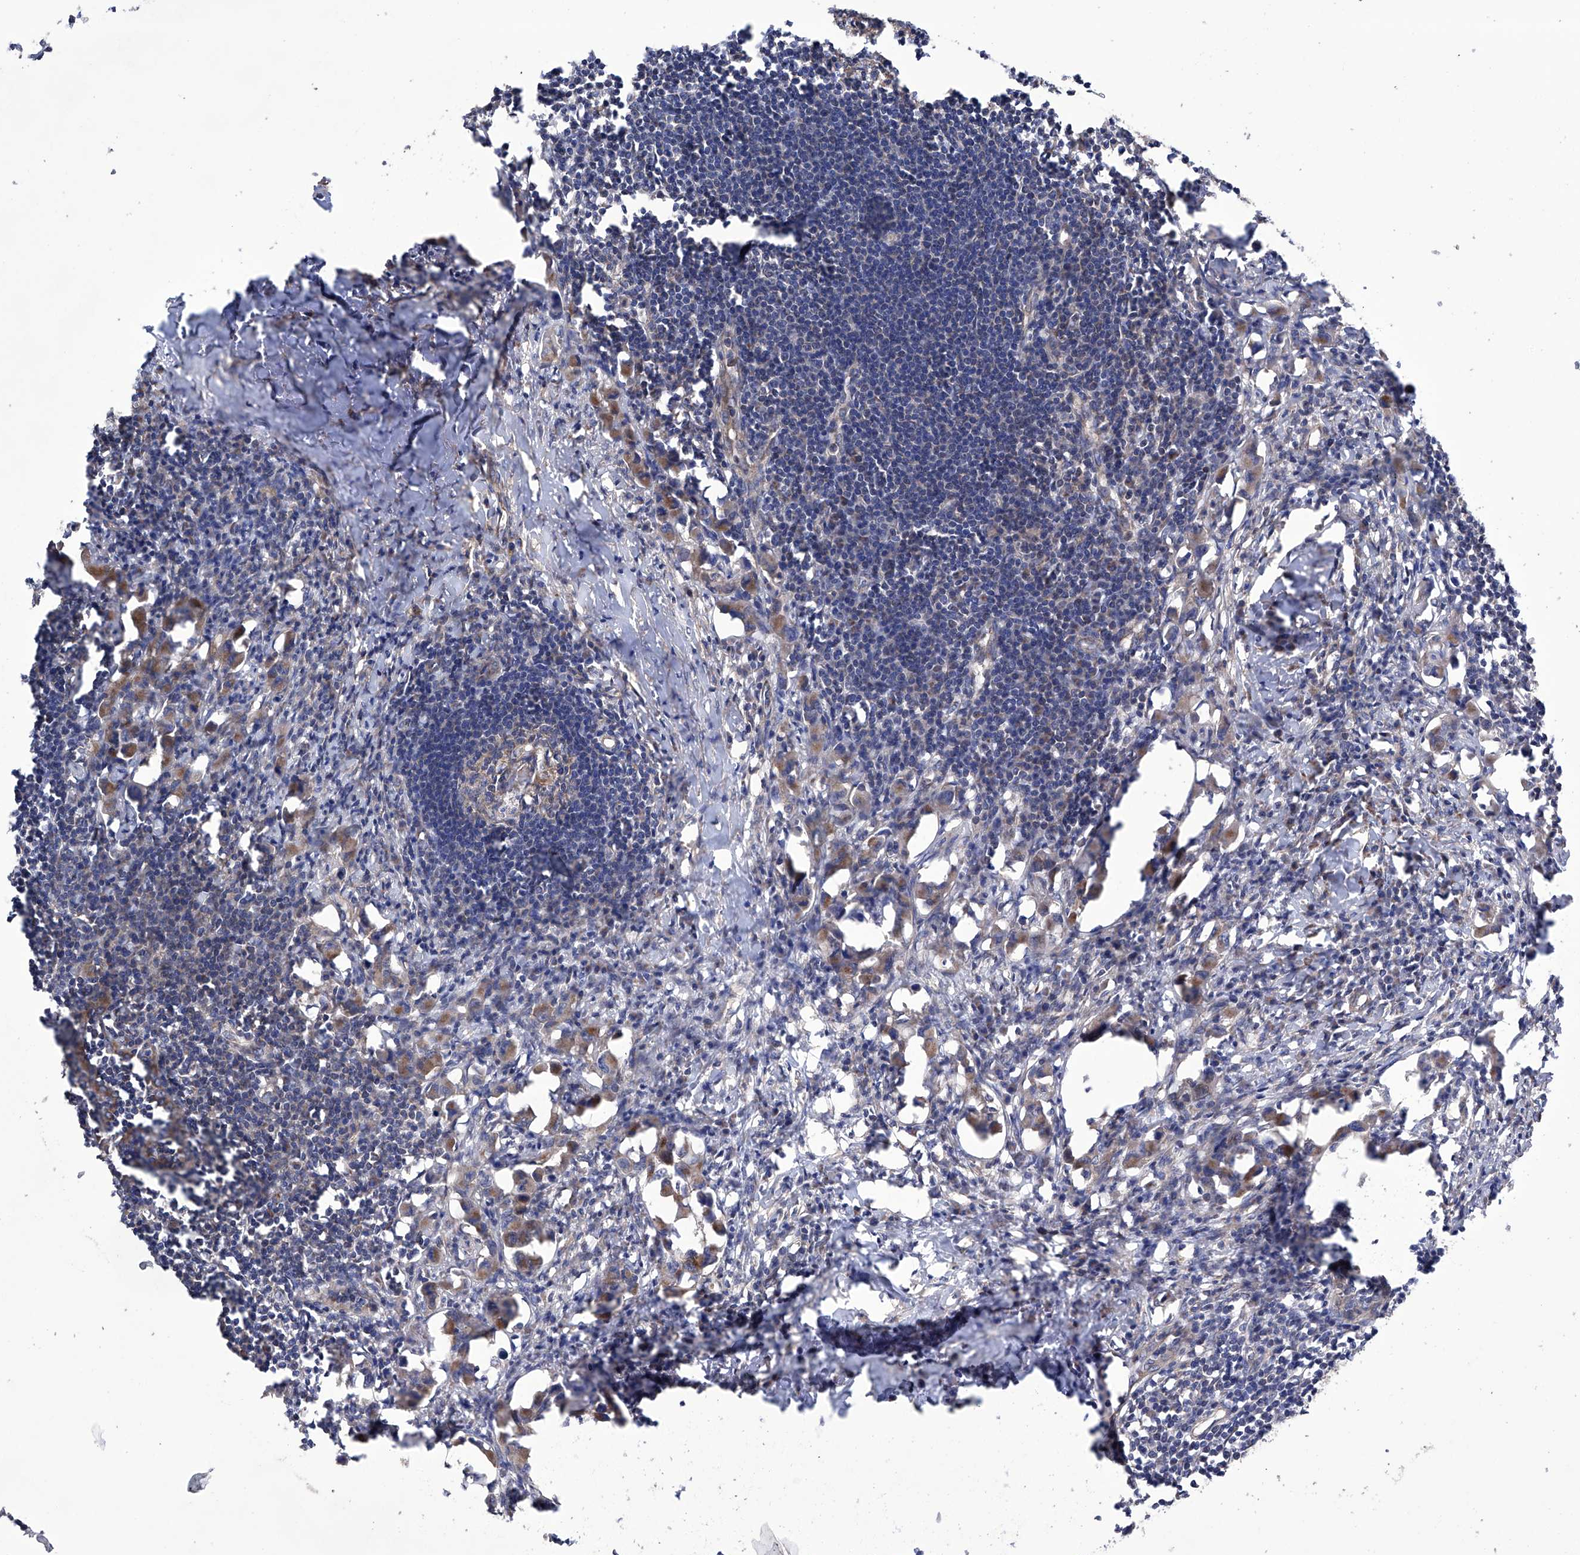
{"staining": {"intensity": "moderate", "quantity": "<25%", "location": "cytoplasmic/membranous"}, "tissue": "lymph node", "cell_type": "Germinal center cells", "image_type": "normal", "snomed": [{"axis": "morphology", "description": "Normal tissue, NOS"}, {"axis": "morphology", "description": "Malignant melanoma, Metastatic site"}, {"axis": "topography", "description": "Lymph node"}], "caption": "Moderate cytoplasmic/membranous expression is appreciated in approximately <25% of germinal center cells in normal lymph node.", "gene": "EFCAB2", "patient": {"sex": "male", "age": 41}}